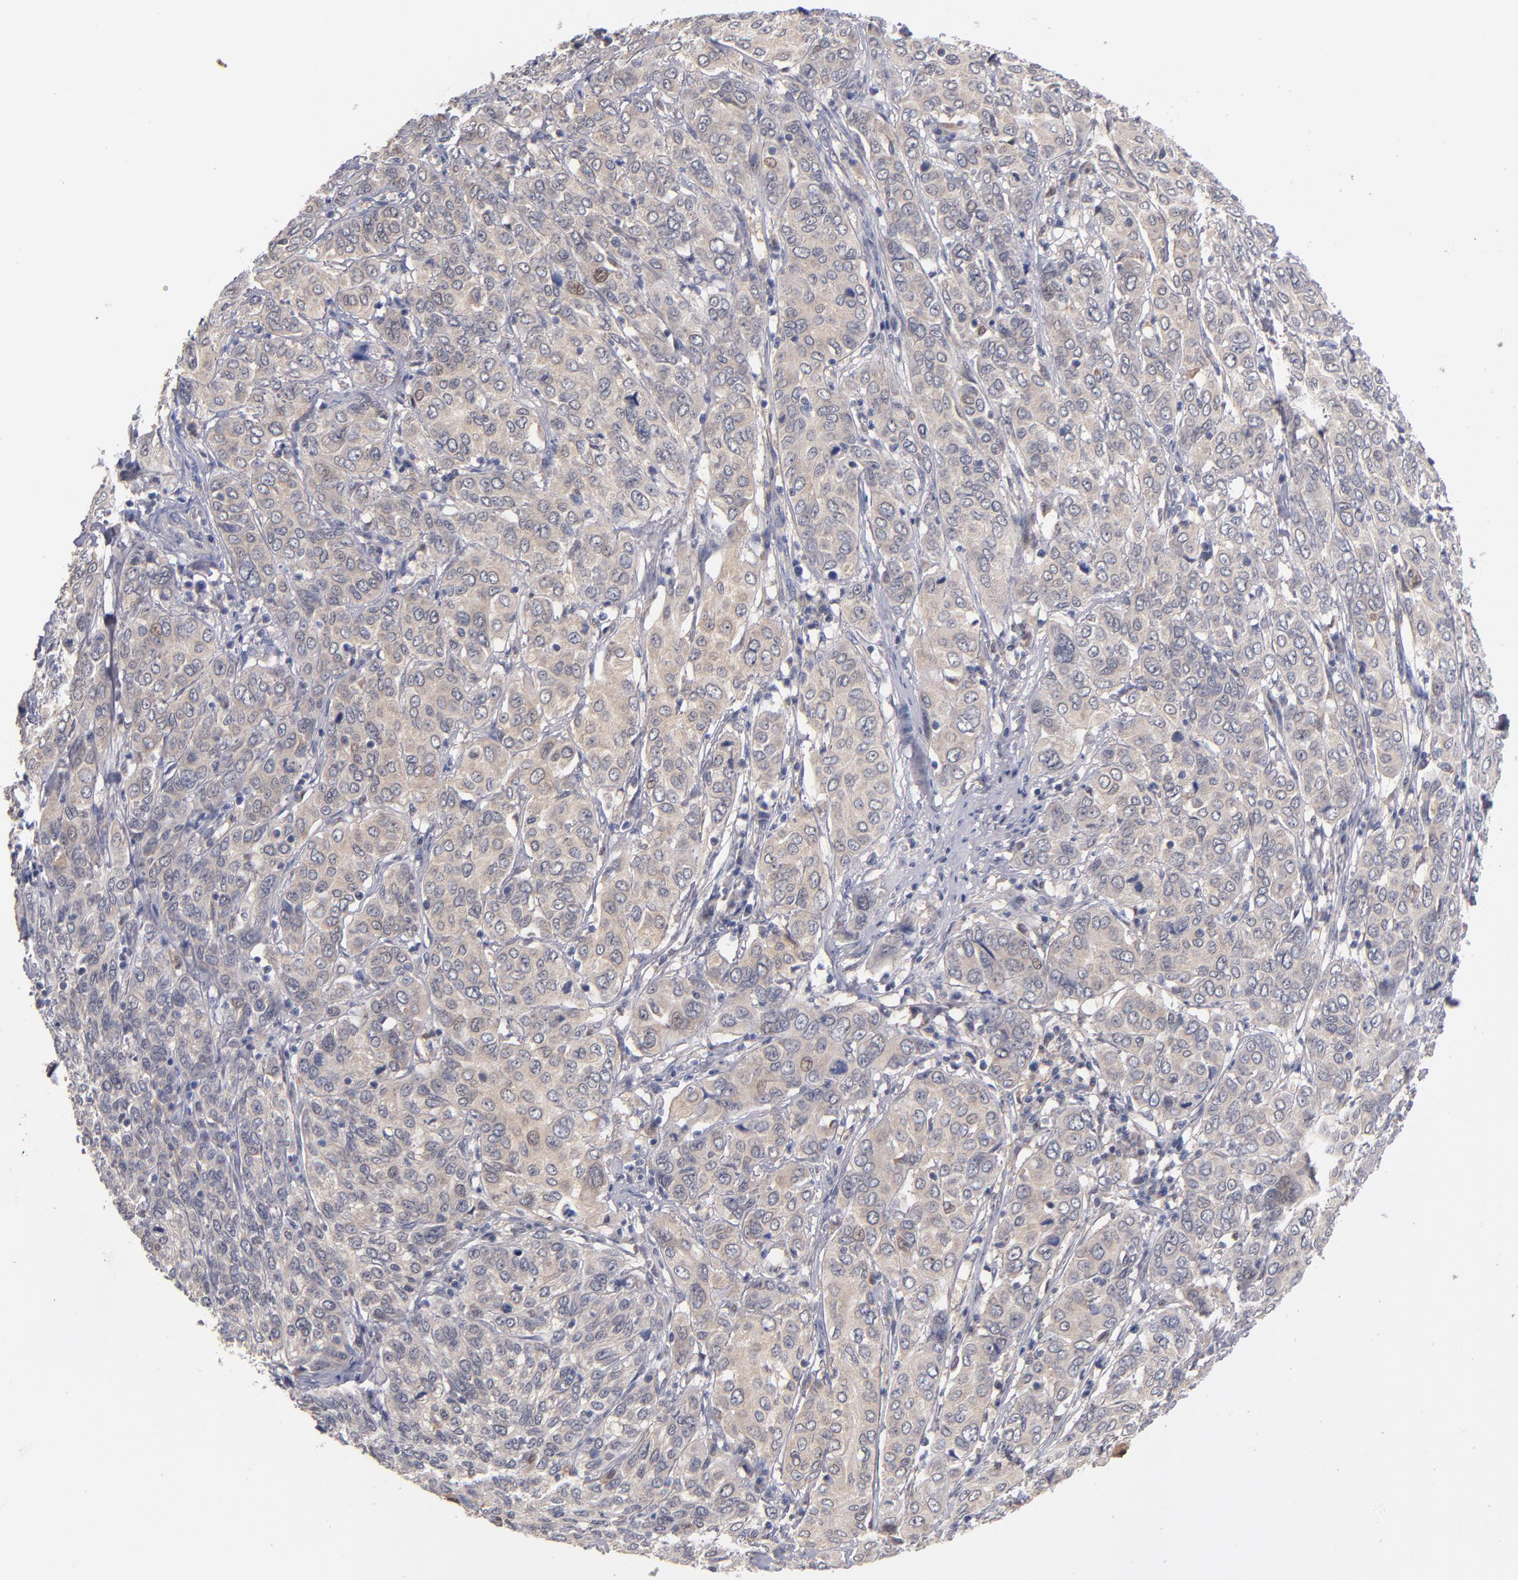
{"staining": {"intensity": "weak", "quantity": ">75%", "location": "cytoplasmic/membranous"}, "tissue": "cervical cancer", "cell_type": "Tumor cells", "image_type": "cancer", "snomed": [{"axis": "morphology", "description": "Squamous cell carcinoma, NOS"}, {"axis": "topography", "description": "Cervix"}], "caption": "Protein expression analysis of squamous cell carcinoma (cervical) shows weak cytoplasmic/membranous staining in about >75% of tumor cells. Using DAB (3,3'-diaminobenzidine) (brown) and hematoxylin (blue) stains, captured at high magnification using brightfield microscopy.", "gene": "GMFG", "patient": {"sex": "female", "age": 38}}